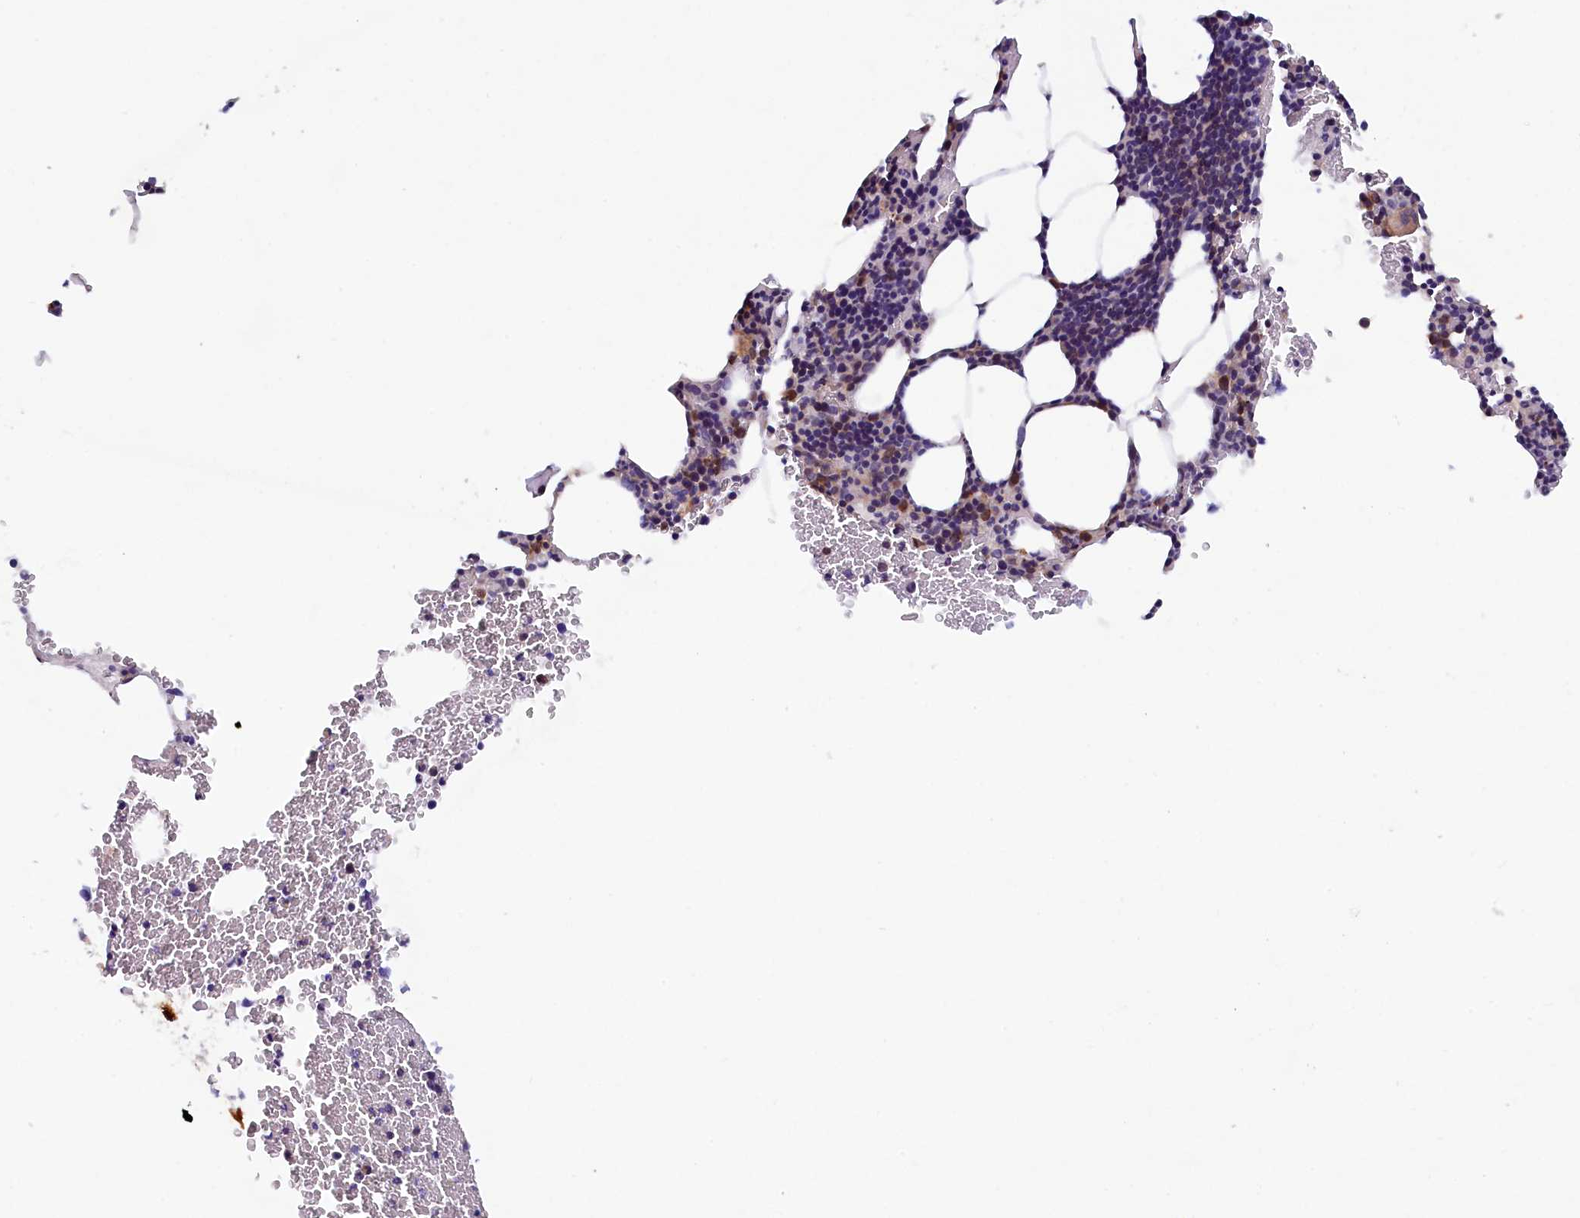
{"staining": {"intensity": "strong", "quantity": "<25%", "location": "cytoplasmic/membranous"}, "tissue": "bone marrow", "cell_type": "Hematopoietic cells", "image_type": "normal", "snomed": [{"axis": "morphology", "description": "Normal tissue, NOS"}, {"axis": "topography", "description": "Bone marrow"}], "caption": "Protein expression by immunohistochemistry (IHC) exhibits strong cytoplasmic/membranous staining in about <25% of hematopoietic cells in normal bone marrow. The staining was performed using DAB (3,3'-diaminobenzidine), with brown indicating positive protein expression. Nuclei are stained blue with hematoxylin.", "gene": "JPT2", "patient": {"sex": "female", "age": 77}}